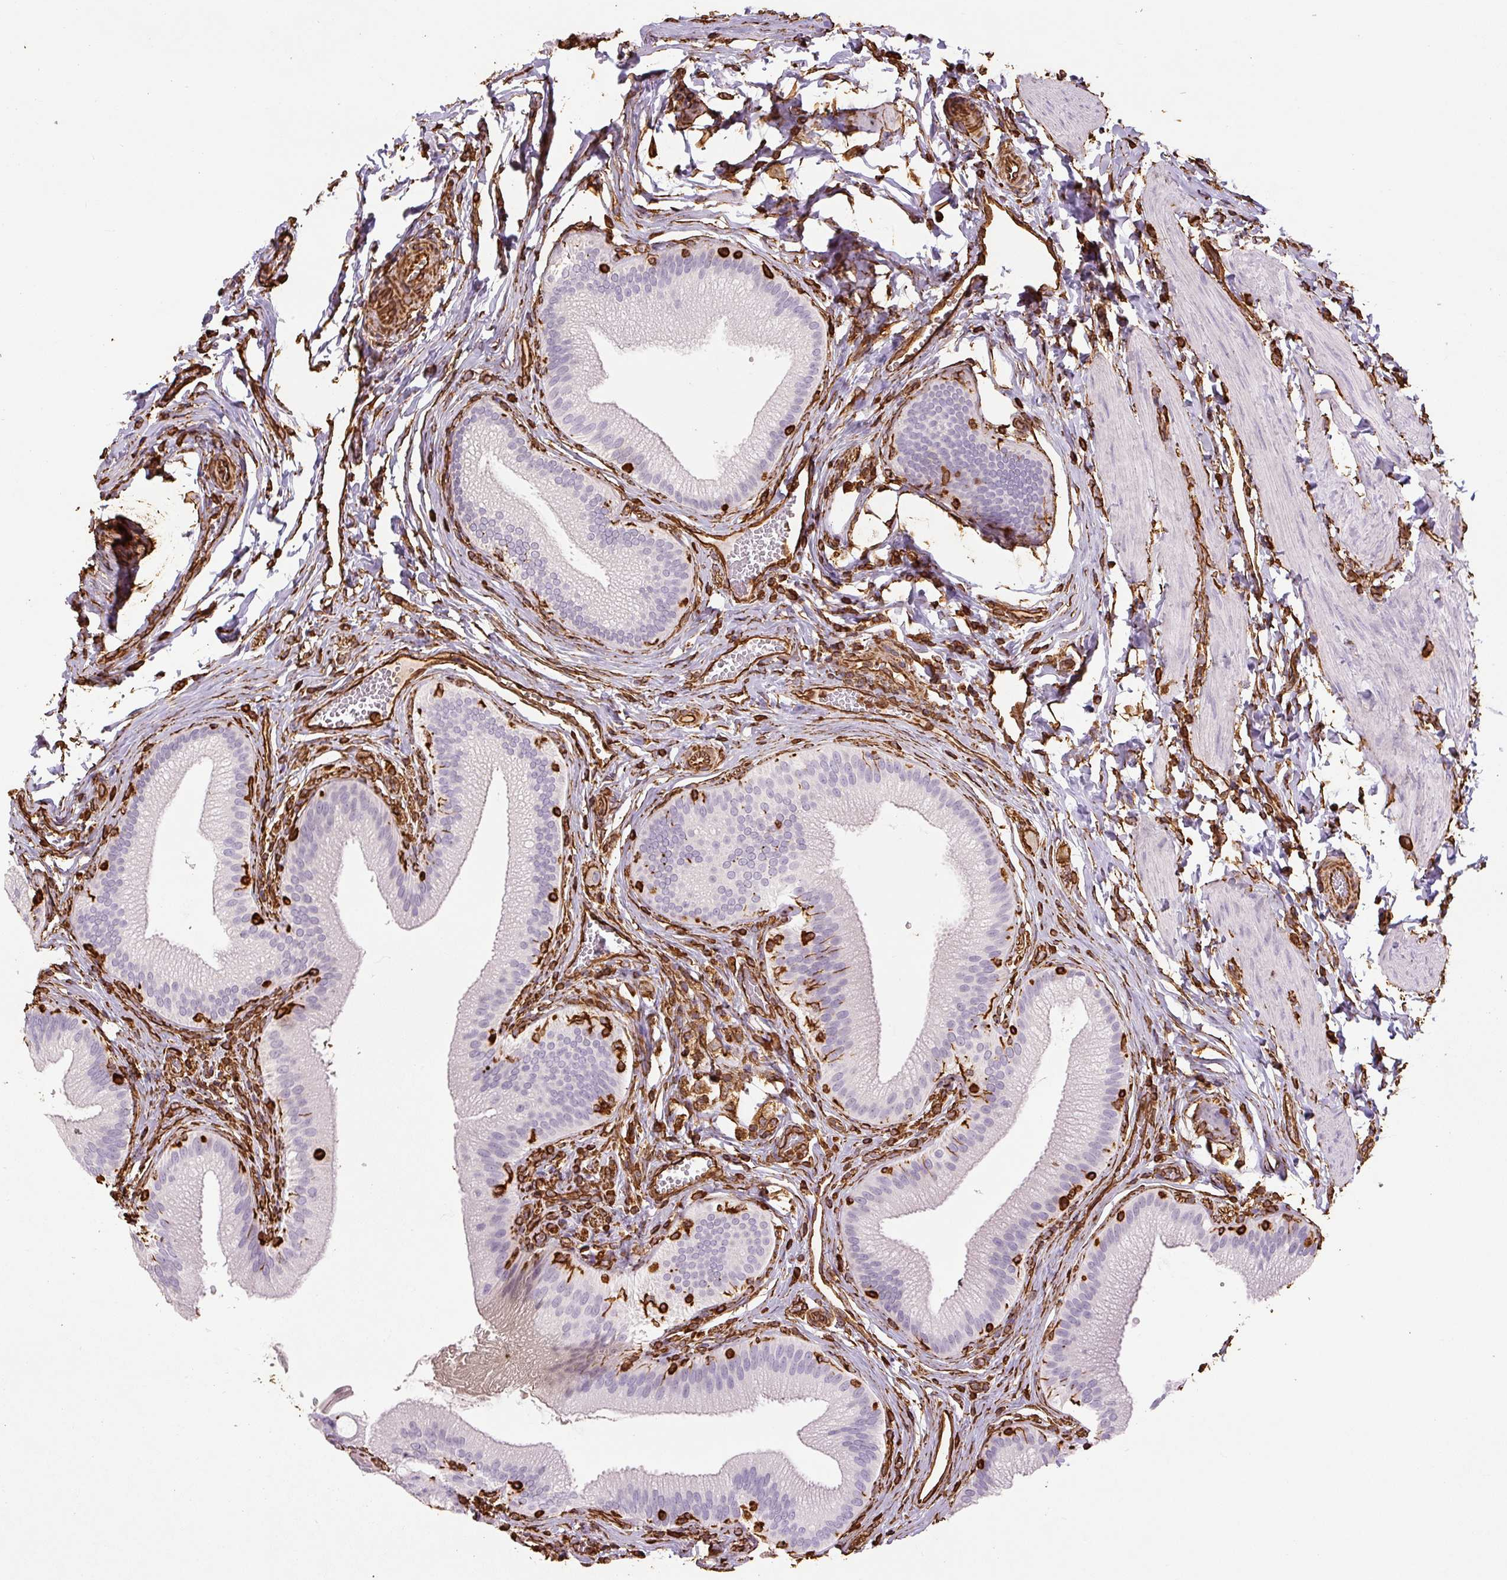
{"staining": {"intensity": "negative", "quantity": "none", "location": "none"}, "tissue": "gallbladder", "cell_type": "Glandular cells", "image_type": "normal", "snomed": [{"axis": "morphology", "description": "Normal tissue, NOS"}, {"axis": "topography", "description": "Gallbladder"}], "caption": "This micrograph is of benign gallbladder stained with IHC to label a protein in brown with the nuclei are counter-stained blue. There is no positivity in glandular cells.", "gene": "VIM", "patient": {"sex": "male", "age": 17}}